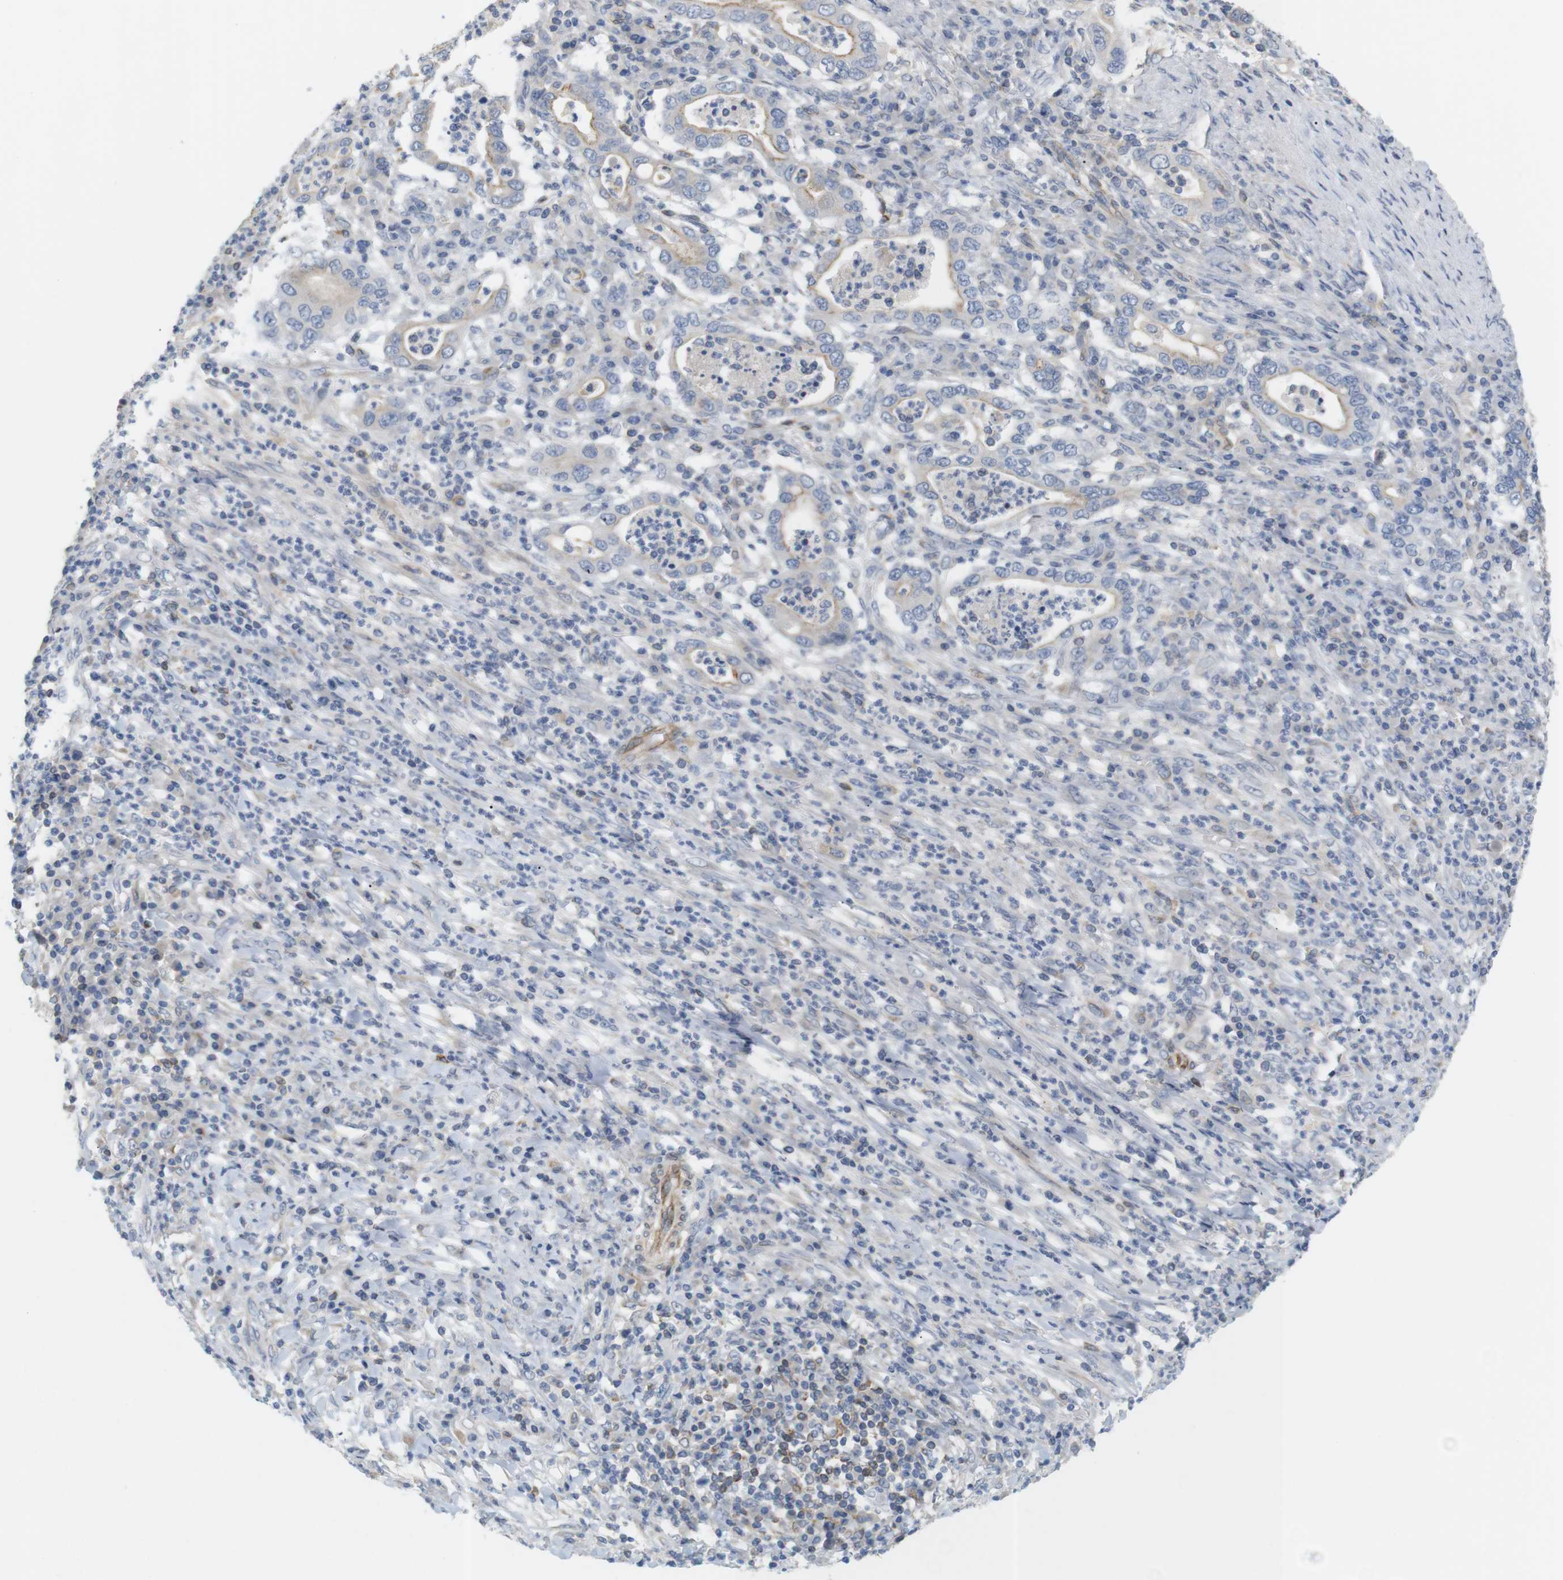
{"staining": {"intensity": "moderate", "quantity": "<25%", "location": "cytoplasmic/membranous"}, "tissue": "stomach cancer", "cell_type": "Tumor cells", "image_type": "cancer", "snomed": [{"axis": "morphology", "description": "Normal tissue, NOS"}, {"axis": "morphology", "description": "Adenocarcinoma, NOS"}, {"axis": "topography", "description": "Esophagus"}, {"axis": "topography", "description": "Stomach, upper"}, {"axis": "topography", "description": "Peripheral nerve tissue"}], "caption": "Protein positivity by IHC shows moderate cytoplasmic/membranous positivity in approximately <25% of tumor cells in adenocarcinoma (stomach).", "gene": "ITPR1", "patient": {"sex": "male", "age": 62}}